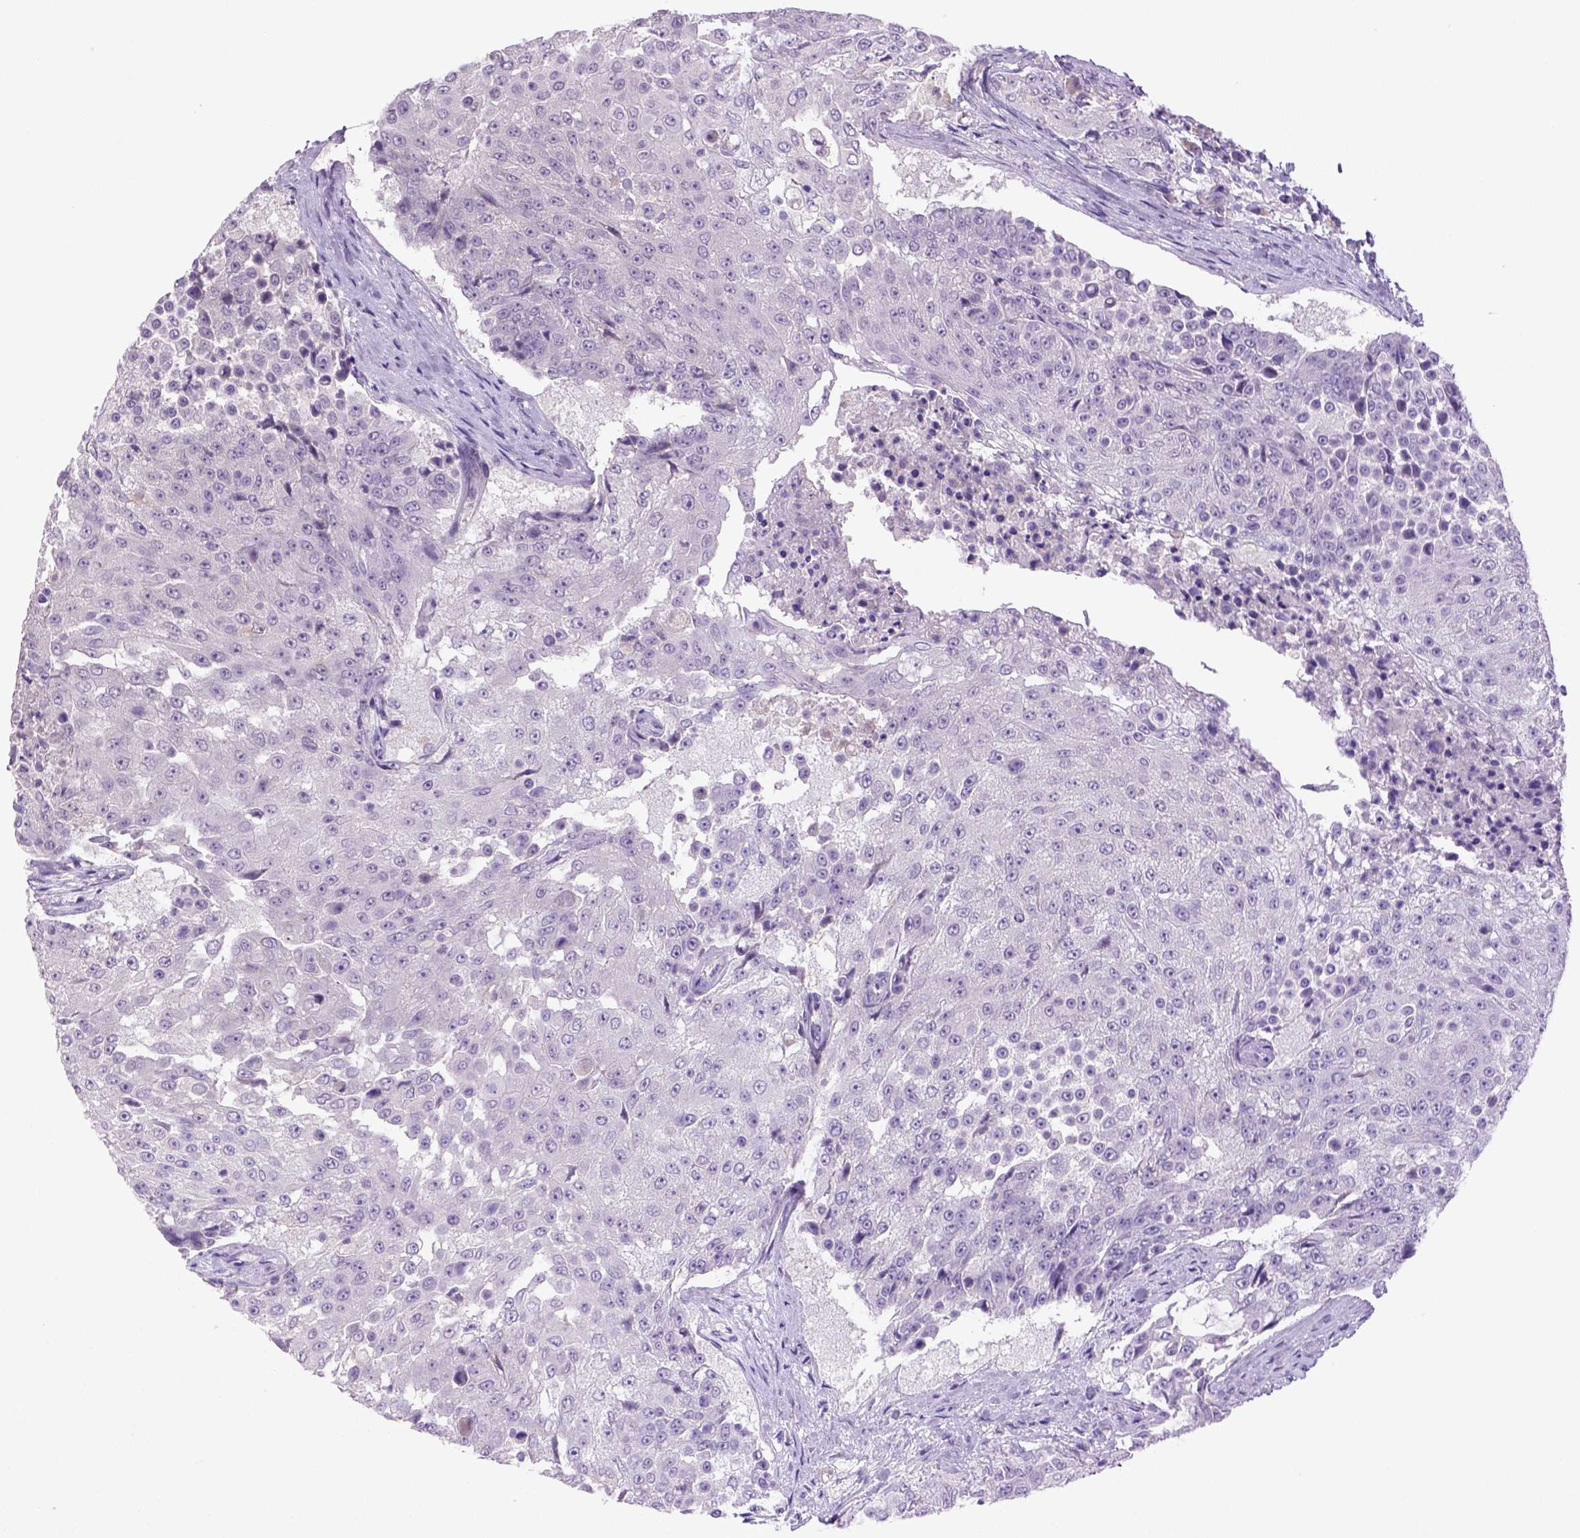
{"staining": {"intensity": "negative", "quantity": "none", "location": "none"}, "tissue": "urothelial cancer", "cell_type": "Tumor cells", "image_type": "cancer", "snomed": [{"axis": "morphology", "description": "Urothelial carcinoma, High grade"}, {"axis": "topography", "description": "Urinary bladder"}], "caption": "Tumor cells are negative for brown protein staining in urothelial carcinoma (high-grade).", "gene": "NLGN2", "patient": {"sex": "female", "age": 63}}